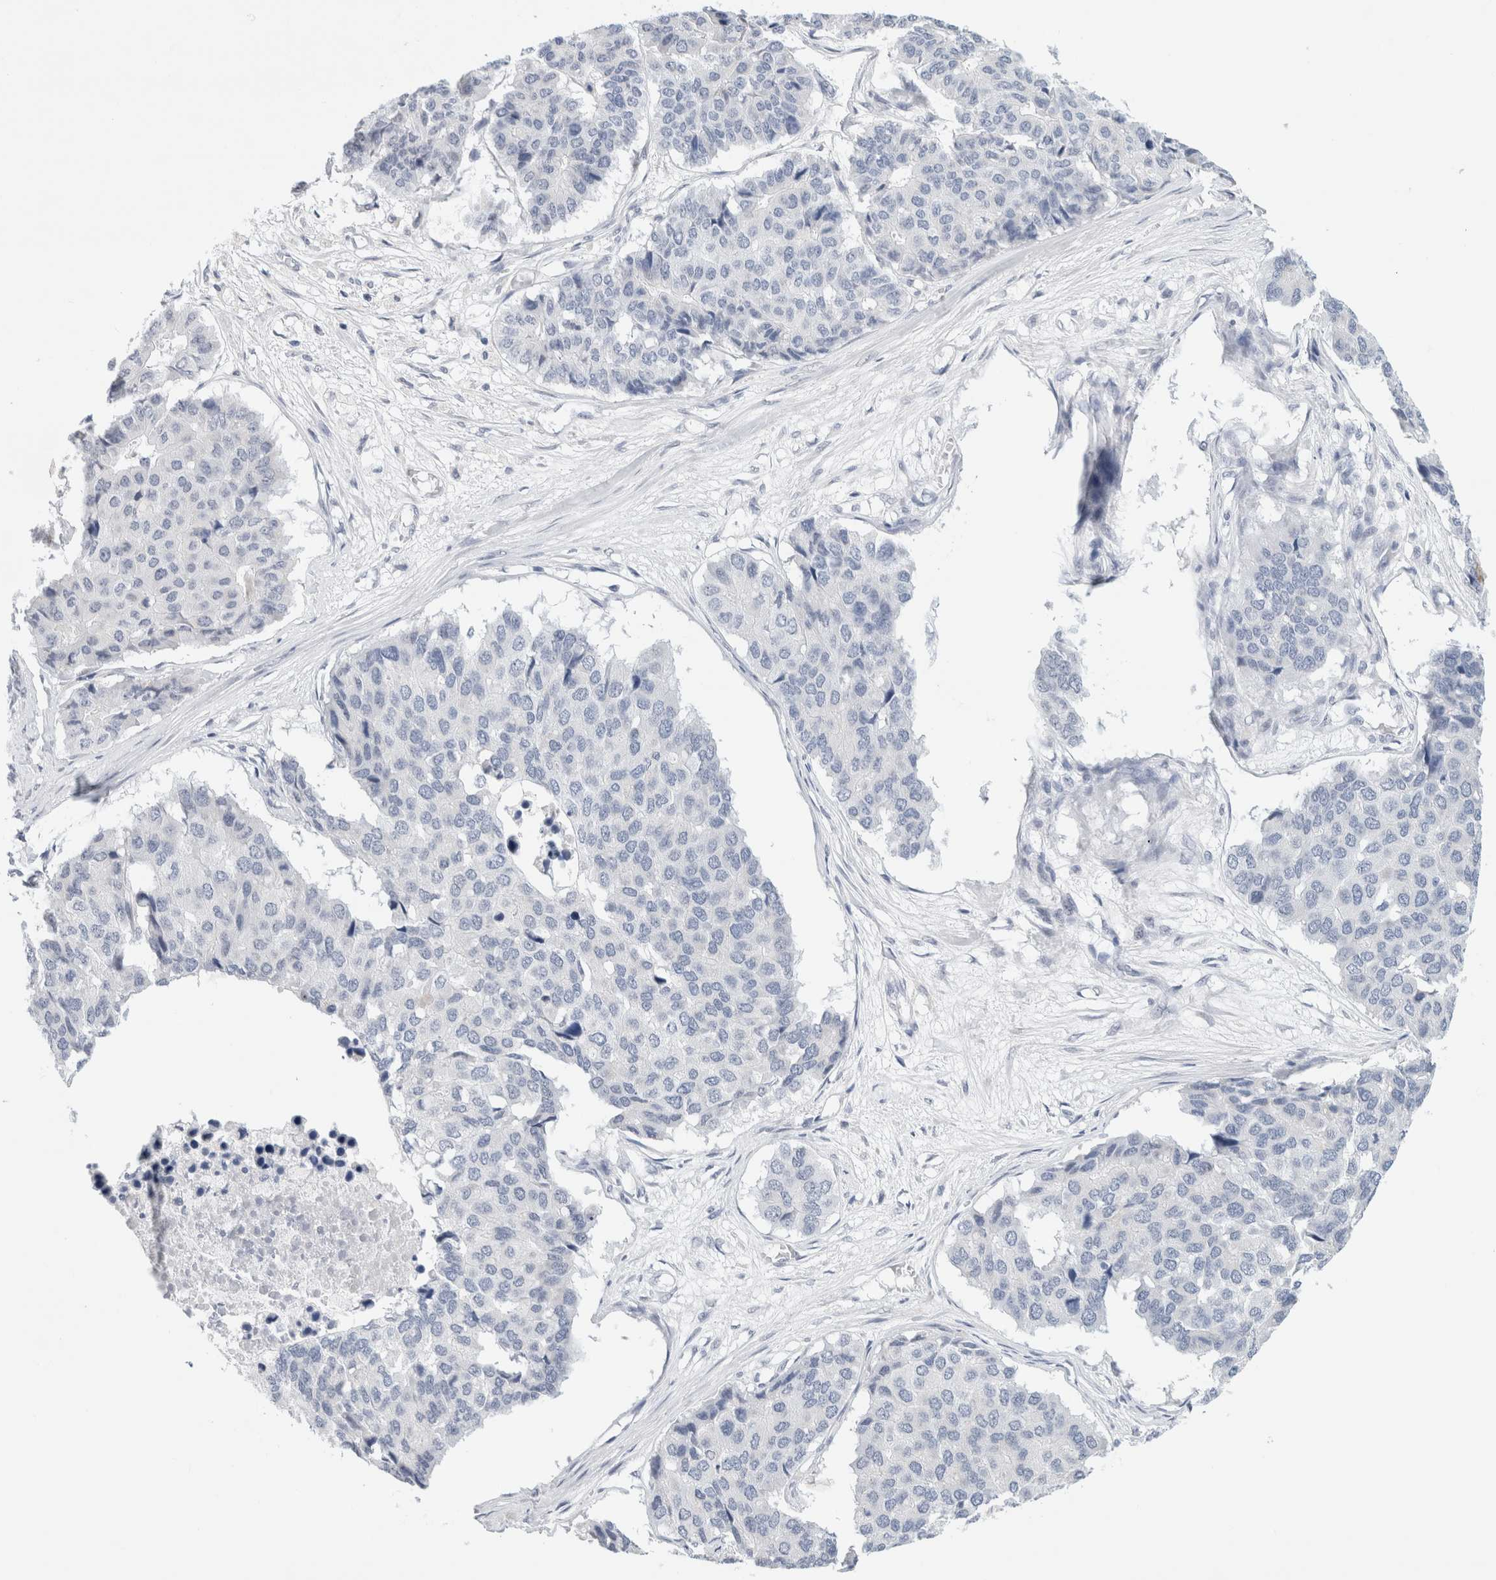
{"staining": {"intensity": "negative", "quantity": "none", "location": "none"}, "tissue": "pancreatic cancer", "cell_type": "Tumor cells", "image_type": "cancer", "snomed": [{"axis": "morphology", "description": "Adenocarcinoma, NOS"}, {"axis": "topography", "description": "Pancreas"}], "caption": "There is no significant positivity in tumor cells of pancreatic cancer (adenocarcinoma).", "gene": "SLC22A12", "patient": {"sex": "male", "age": 50}}